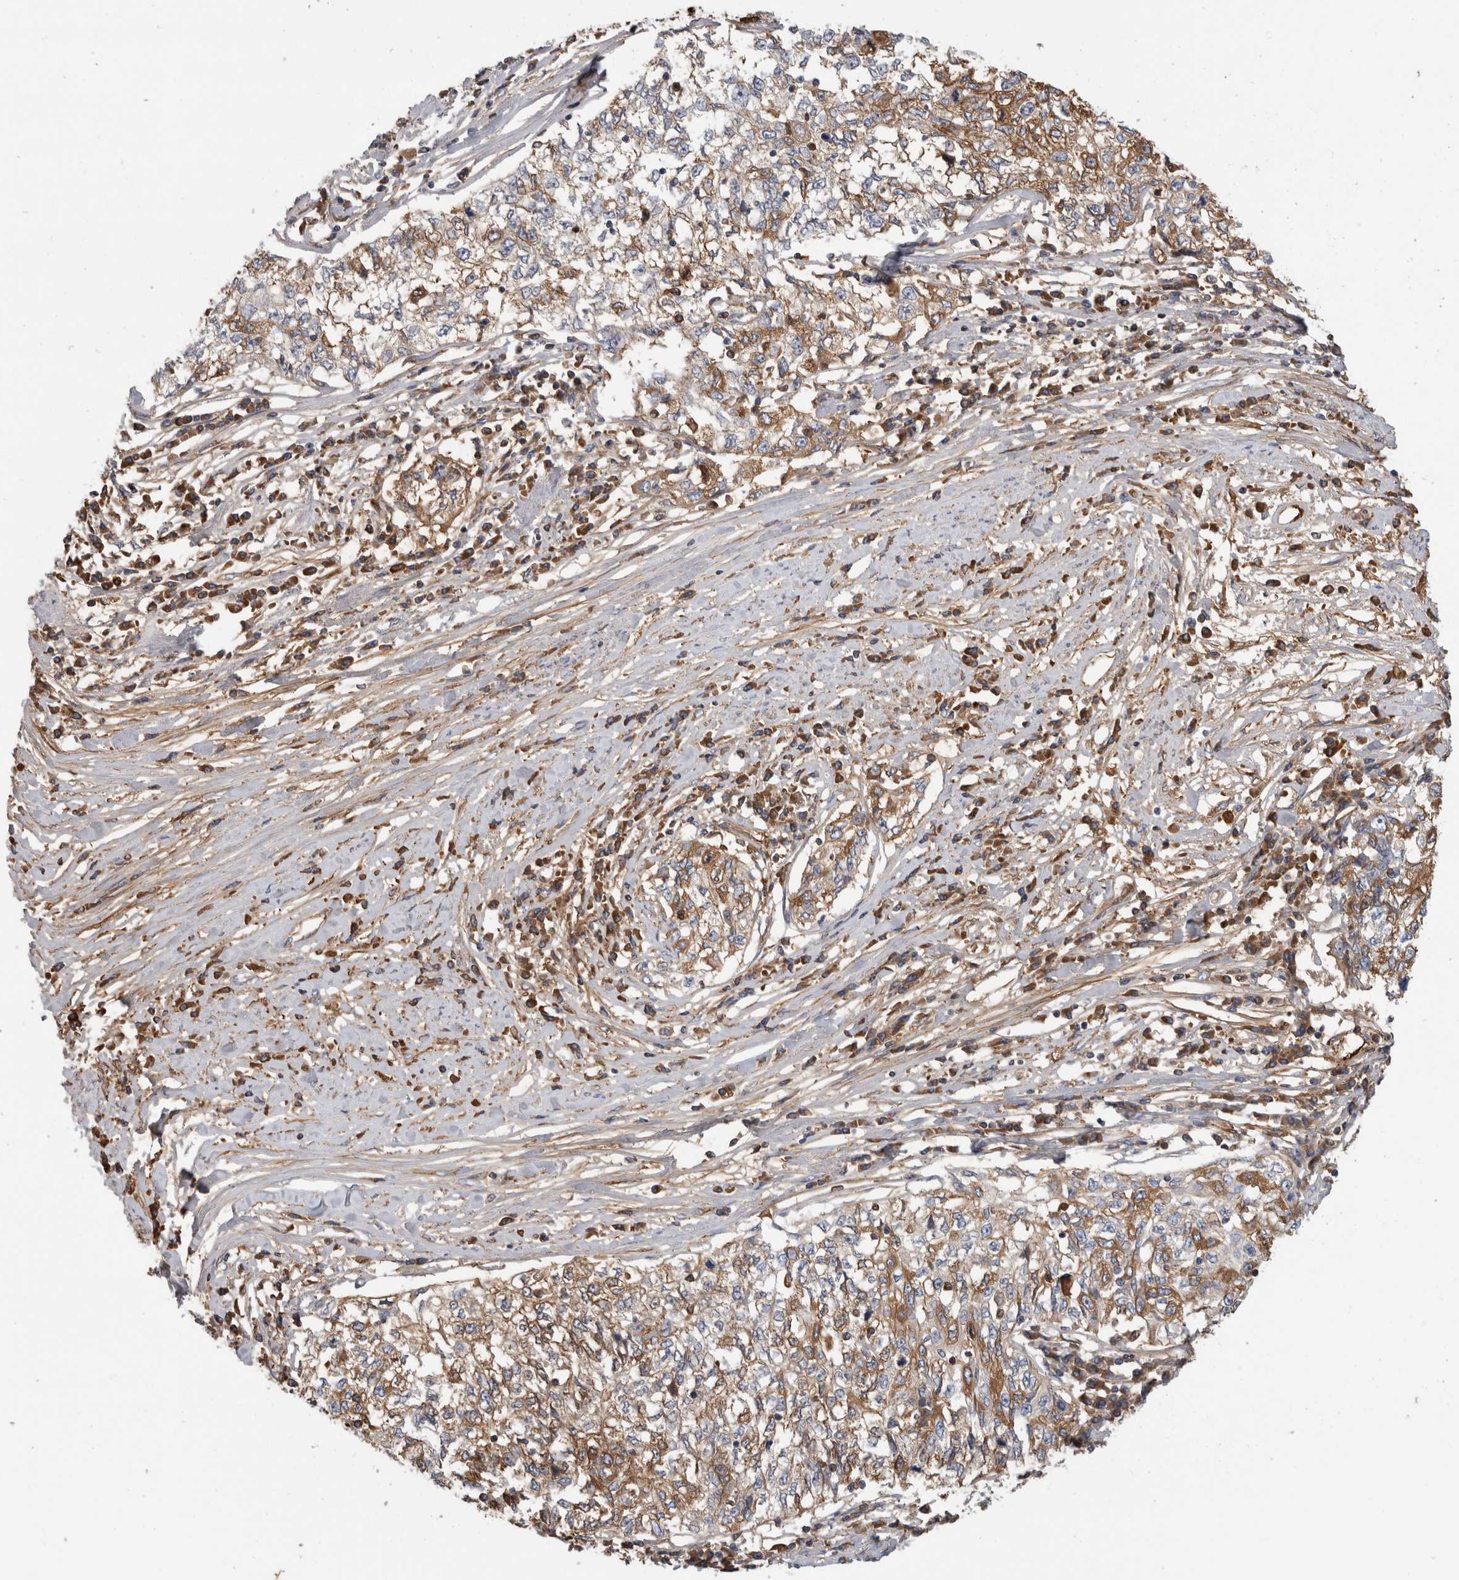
{"staining": {"intensity": "moderate", "quantity": ">75%", "location": "cytoplasmic/membranous"}, "tissue": "cervical cancer", "cell_type": "Tumor cells", "image_type": "cancer", "snomed": [{"axis": "morphology", "description": "Squamous cell carcinoma, NOS"}, {"axis": "topography", "description": "Cervix"}], "caption": "A photomicrograph of cervical squamous cell carcinoma stained for a protein reveals moderate cytoplasmic/membranous brown staining in tumor cells.", "gene": "TBCE", "patient": {"sex": "female", "age": 57}}